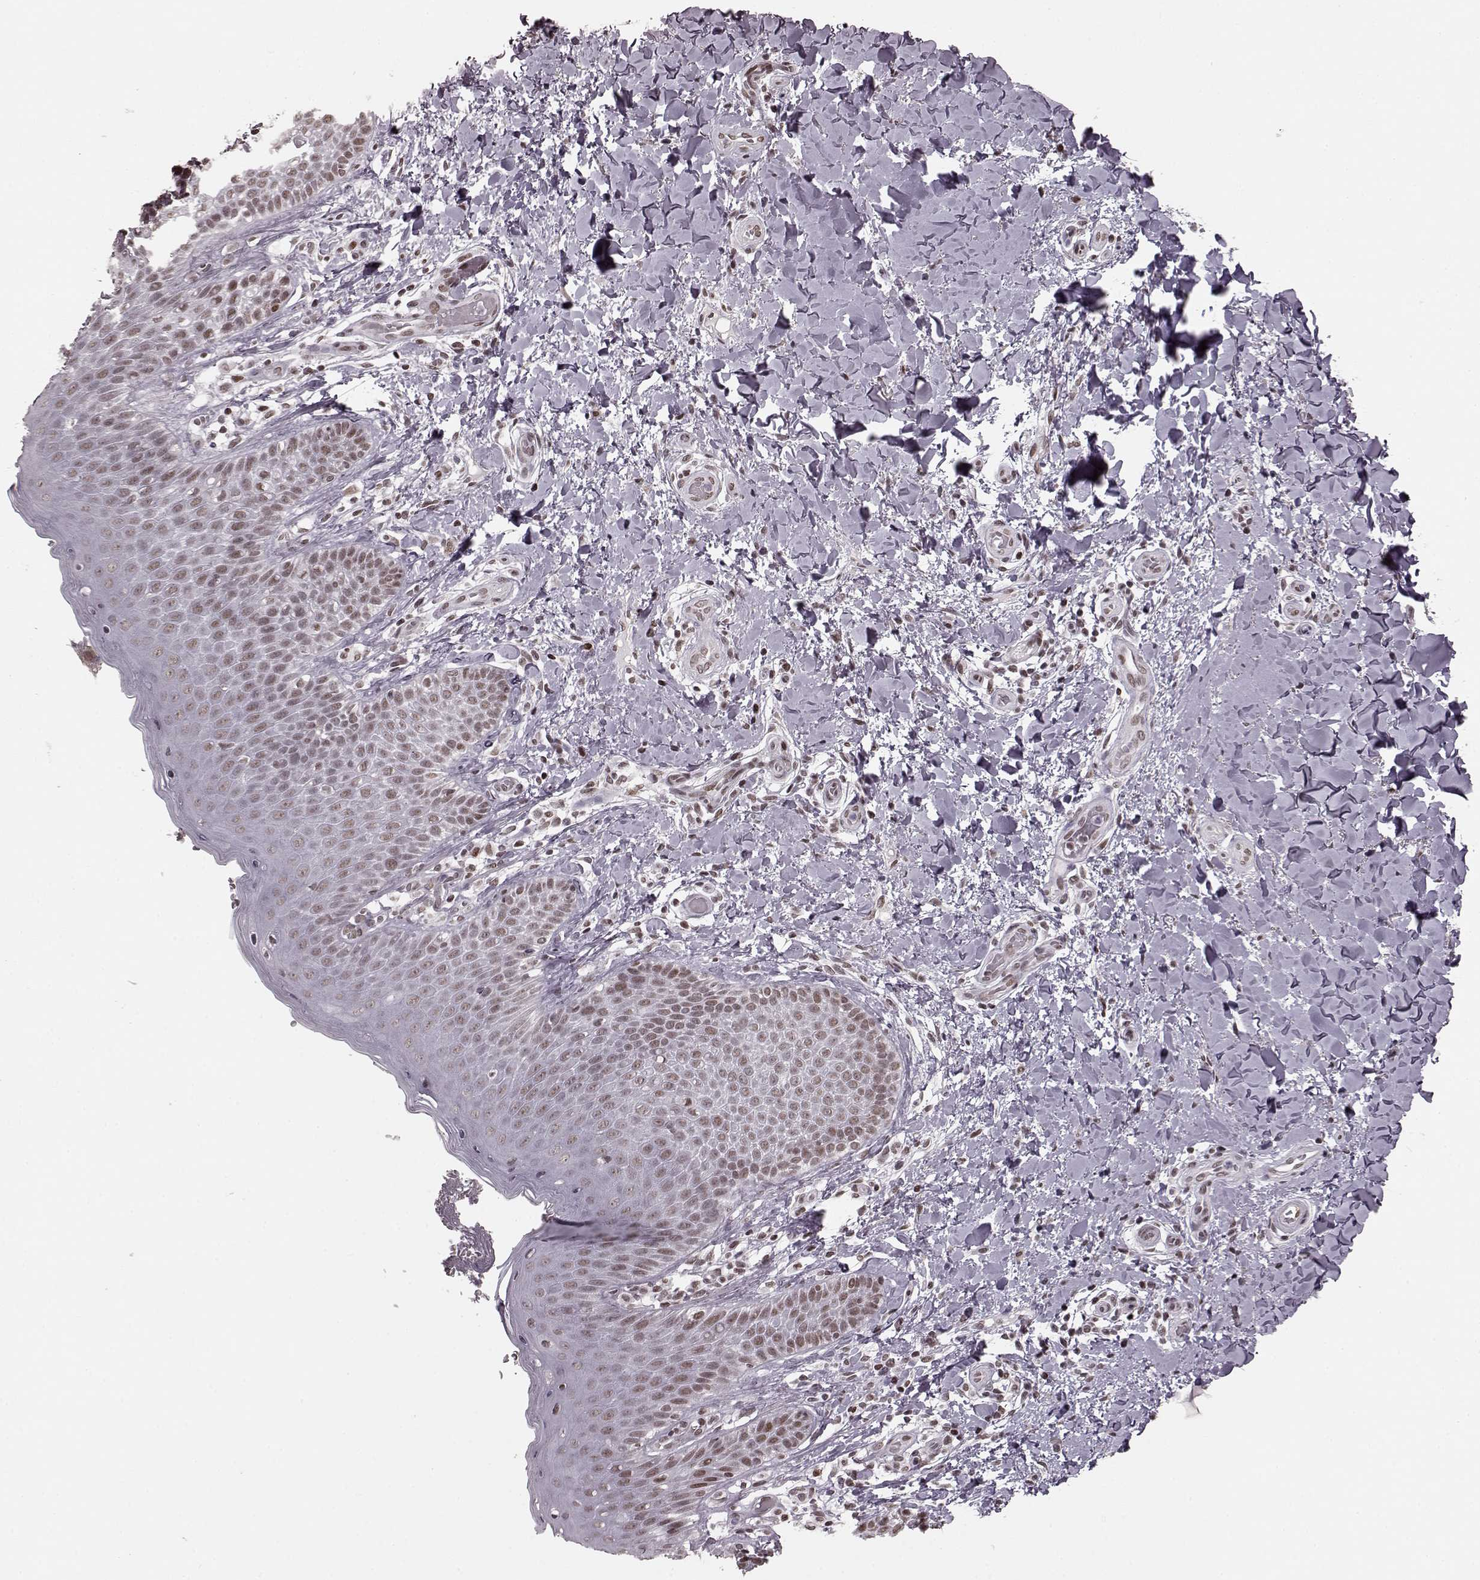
{"staining": {"intensity": "weak", "quantity": ">75%", "location": "nuclear"}, "tissue": "skin", "cell_type": "Epidermal cells", "image_type": "normal", "snomed": [{"axis": "morphology", "description": "Normal tissue, NOS"}, {"axis": "topography", "description": "Anal"}], "caption": "Immunohistochemistry (DAB) staining of benign skin exhibits weak nuclear protein expression in approximately >75% of epidermal cells.", "gene": "NR2C1", "patient": {"sex": "male", "age": 36}}